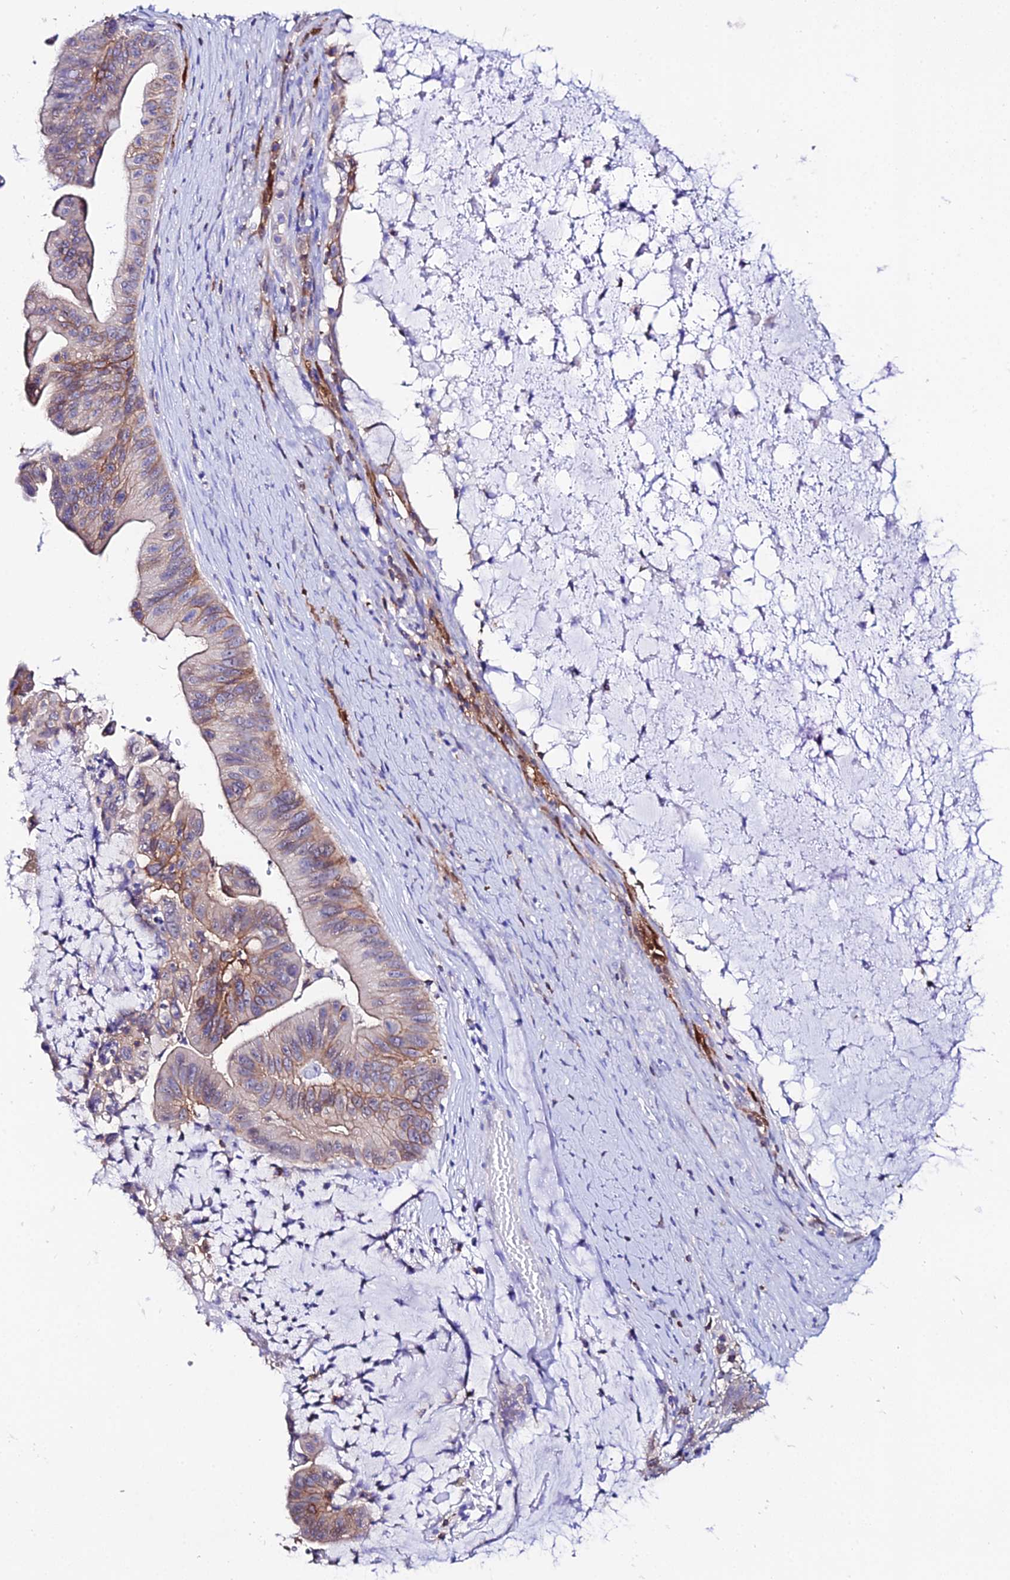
{"staining": {"intensity": "moderate", "quantity": "25%-75%", "location": "cytoplasmic/membranous"}, "tissue": "ovarian cancer", "cell_type": "Tumor cells", "image_type": "cancer", "snomed": [{"axis": "morphology", "description": "Cystadenocarcinoma, mucinous, NOS"}, {"axis": "topography", "description": "Ovary"}], "caption": "Protein expression by immunohistochemistry demonstrates moderate cytoplasmic/membranous expression in about 25%-75% of tumor cells in mucinous cystadenocarcinoma (ovarian).", "gene": "S100A16", "patient": {"sex": "female", "age": 61}}